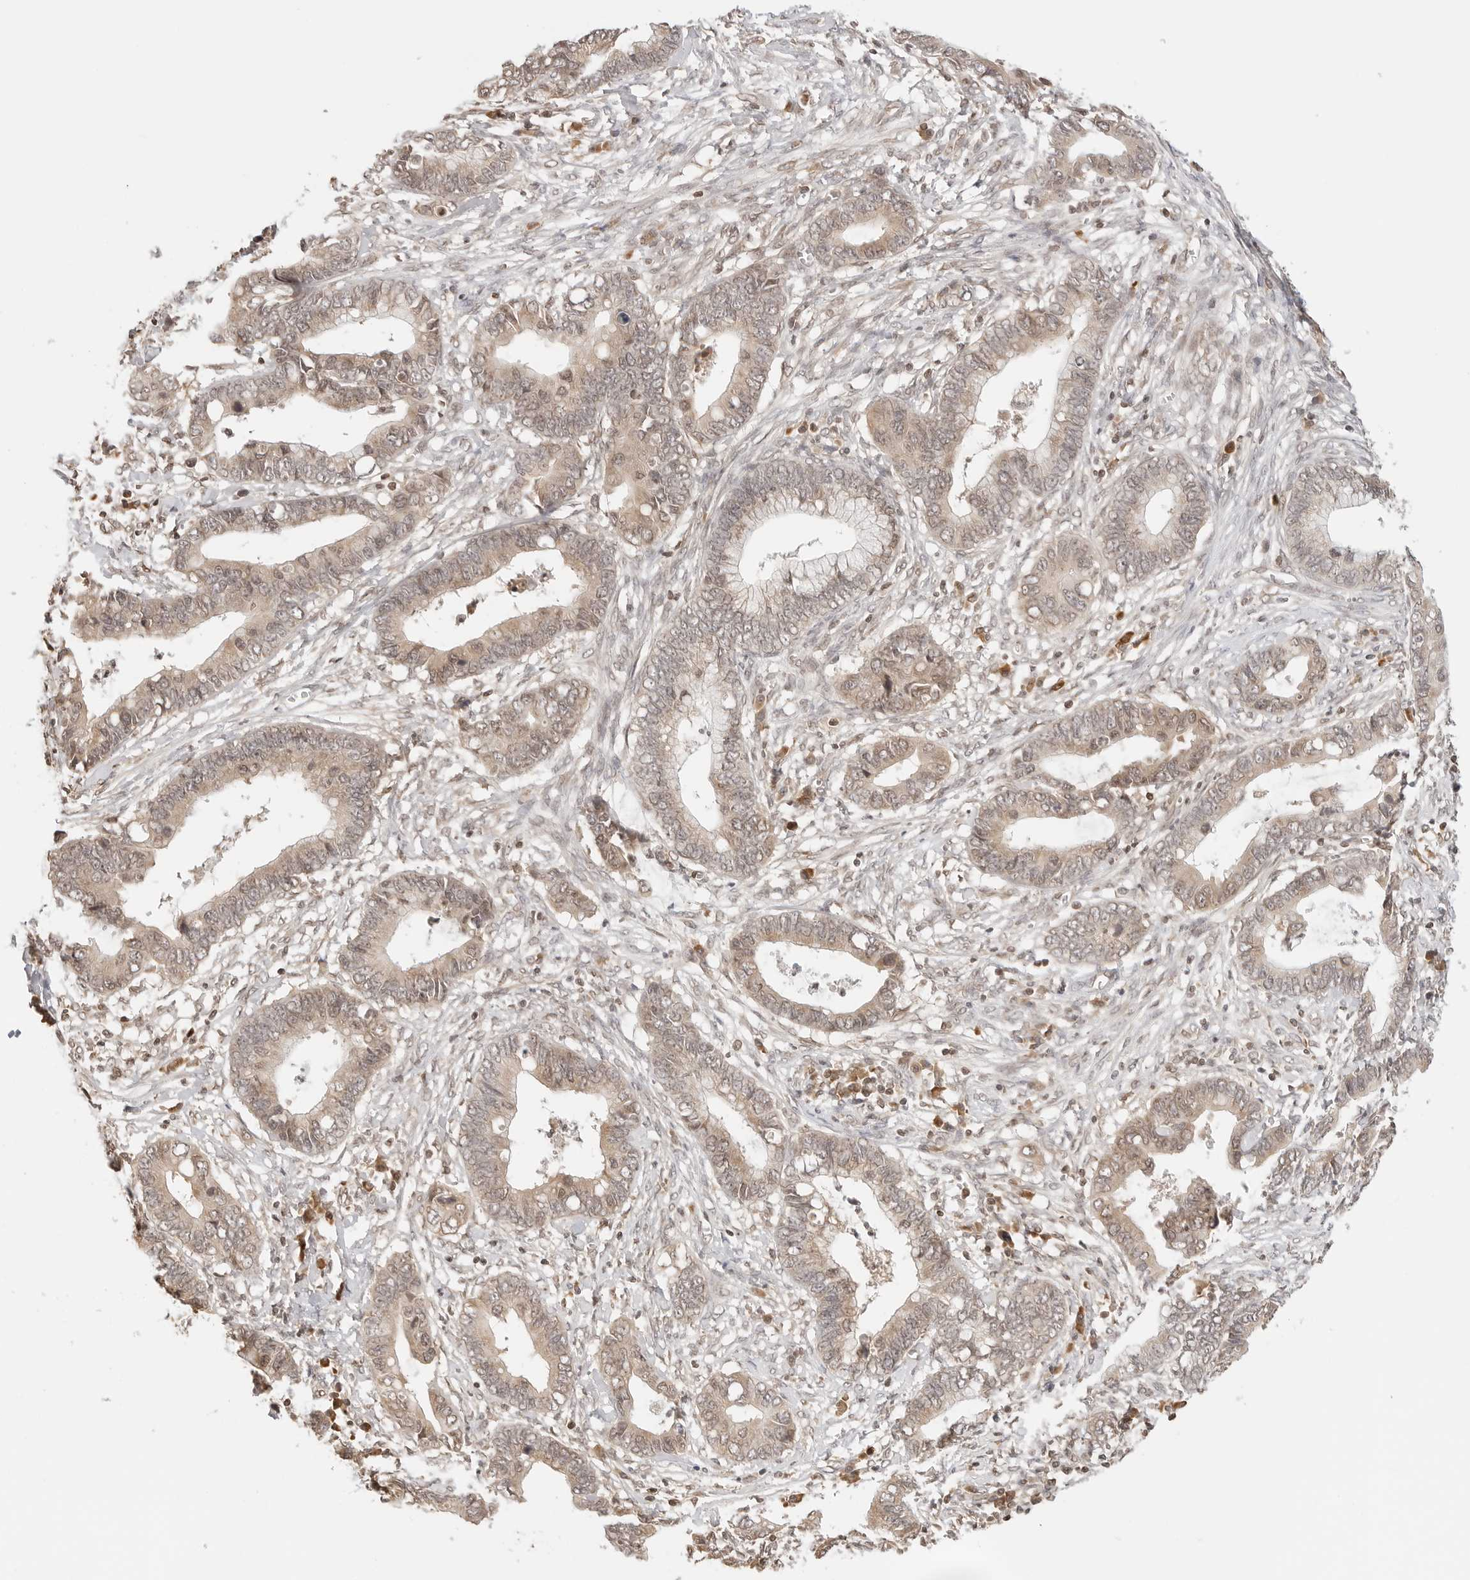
{"staining": {"intensity": "weak", "quantity": ">75%", "location": "cytoplasmic/membranous,nuclear"}, "tissue": "cervical cancer", "cell_type": "Tumor cells", "image_type": "cancer", "snomed": [{"axis": "morphology", "description": "Adenocarcinoma, NOS"}, {"axis": "topography", "description": "Cervix"}], "caption": "Immunohistochemistry (IHC) image of neoplastic tissue: adenocarcinoma (cervical) stained using immunohistochemistry displays low levels of weak protein expression localized specifically in the cytoplasmic/membranous and nuclear of tumor cells, appearing as a cytoplasmic/membranous and nuclear brown color.", "gene": "POLH", "patient": {"sex": "female", "age": 44}}